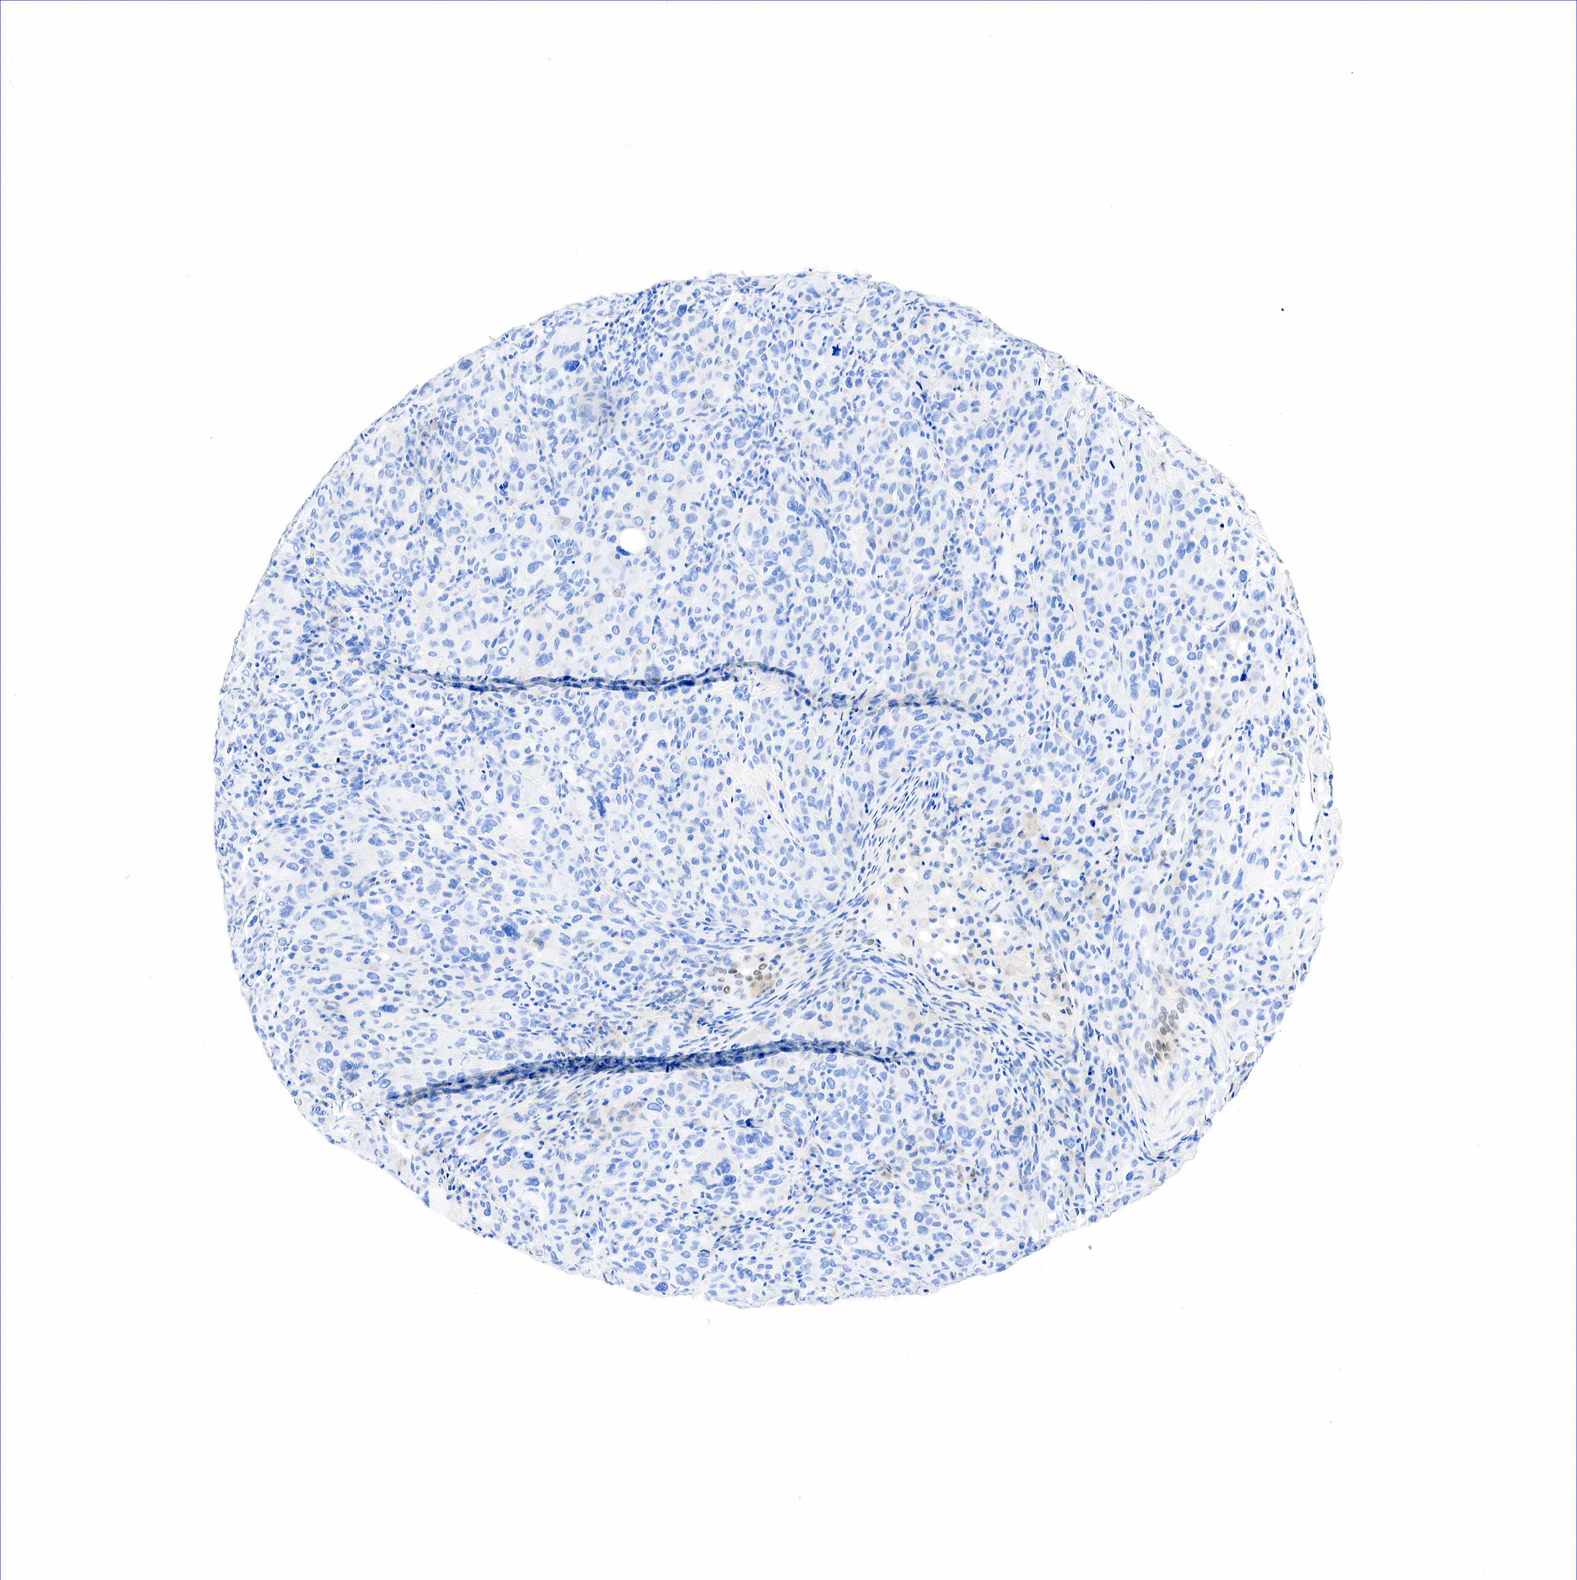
{"staining": {"intensity": "negative", "quantity": "none", "location": "none"}, "tissue": "melanoma", "cell_type": "Tumor cells", "image_type": "cancer", "snomed": [{"axis": "morphology", "description": "Malignant melanoma, Metastatic site"}, {"axis": "topography", "description": "Skin"}], "caption": "Immunohistochemistry (IHC) of human melanoma exhibits no staining in tumor cells.", "gene": "NKX2-1", "patient": {"sex": "male", "age": 32}}